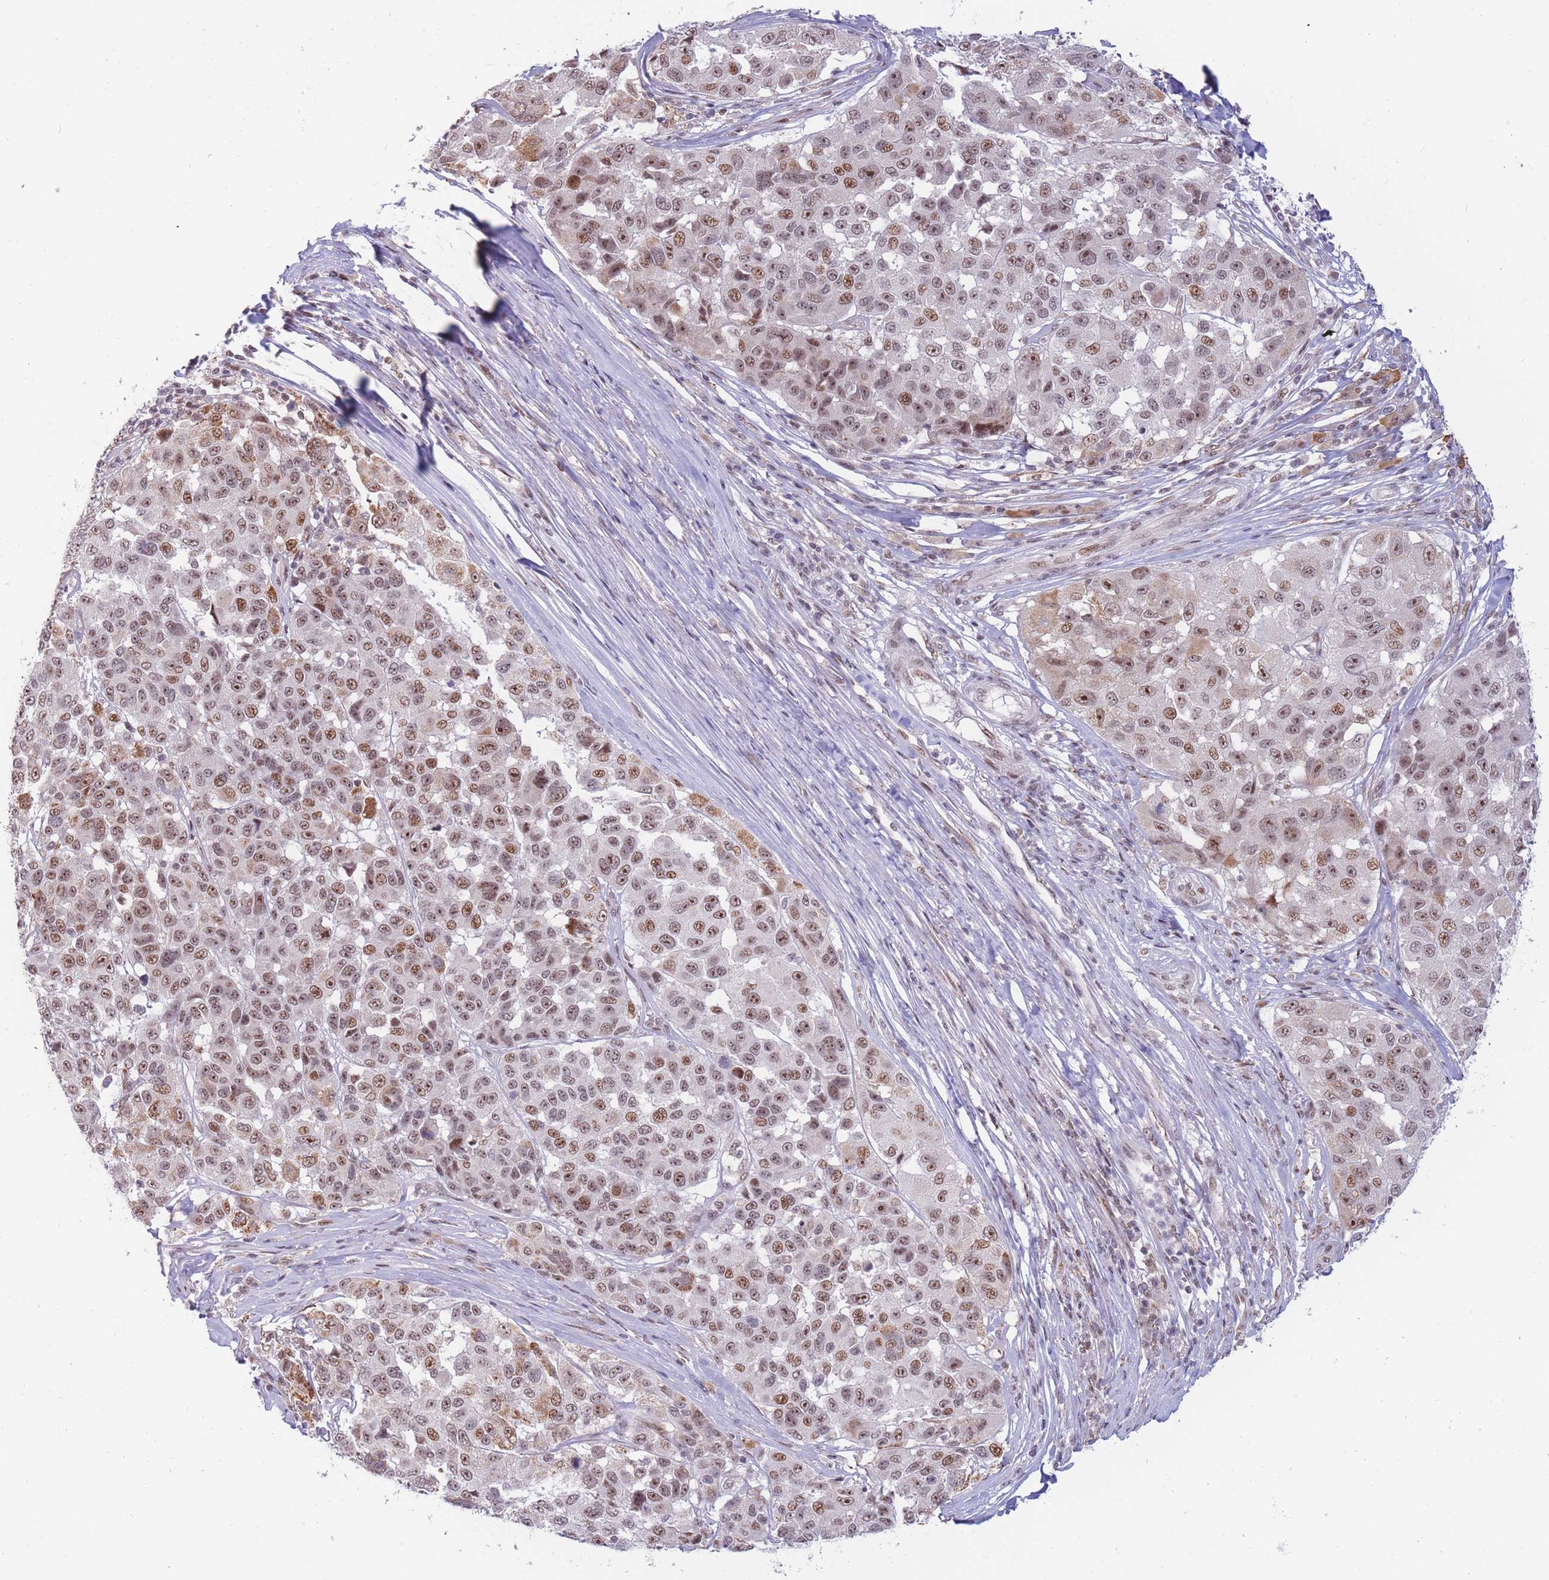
{"staining": {"intensity": "moderate", "quantity": ">75%", "location": "nuclear"}, "tissue": "melanoma", "cell_type": "Tumor cells", "image_type": "cancer", "snomed": [{"axis": "morphology", "description": "Malignant melanoma, NOS"}, {"axis": "topography", "description": "Skin"}], "caption": "Melanoma stained with IHC displays moderate nuclear positivity in about >75% of tumor cells. The staining was performed using DAB (3,3'-diaminobenzidine) to visualize the protein expression in brown, while the nuclei were stained in blue with hematoxylin (Magnification: 20x).", "gene": "TARBP2", "patient": {"sex": "female", "age": 66}}